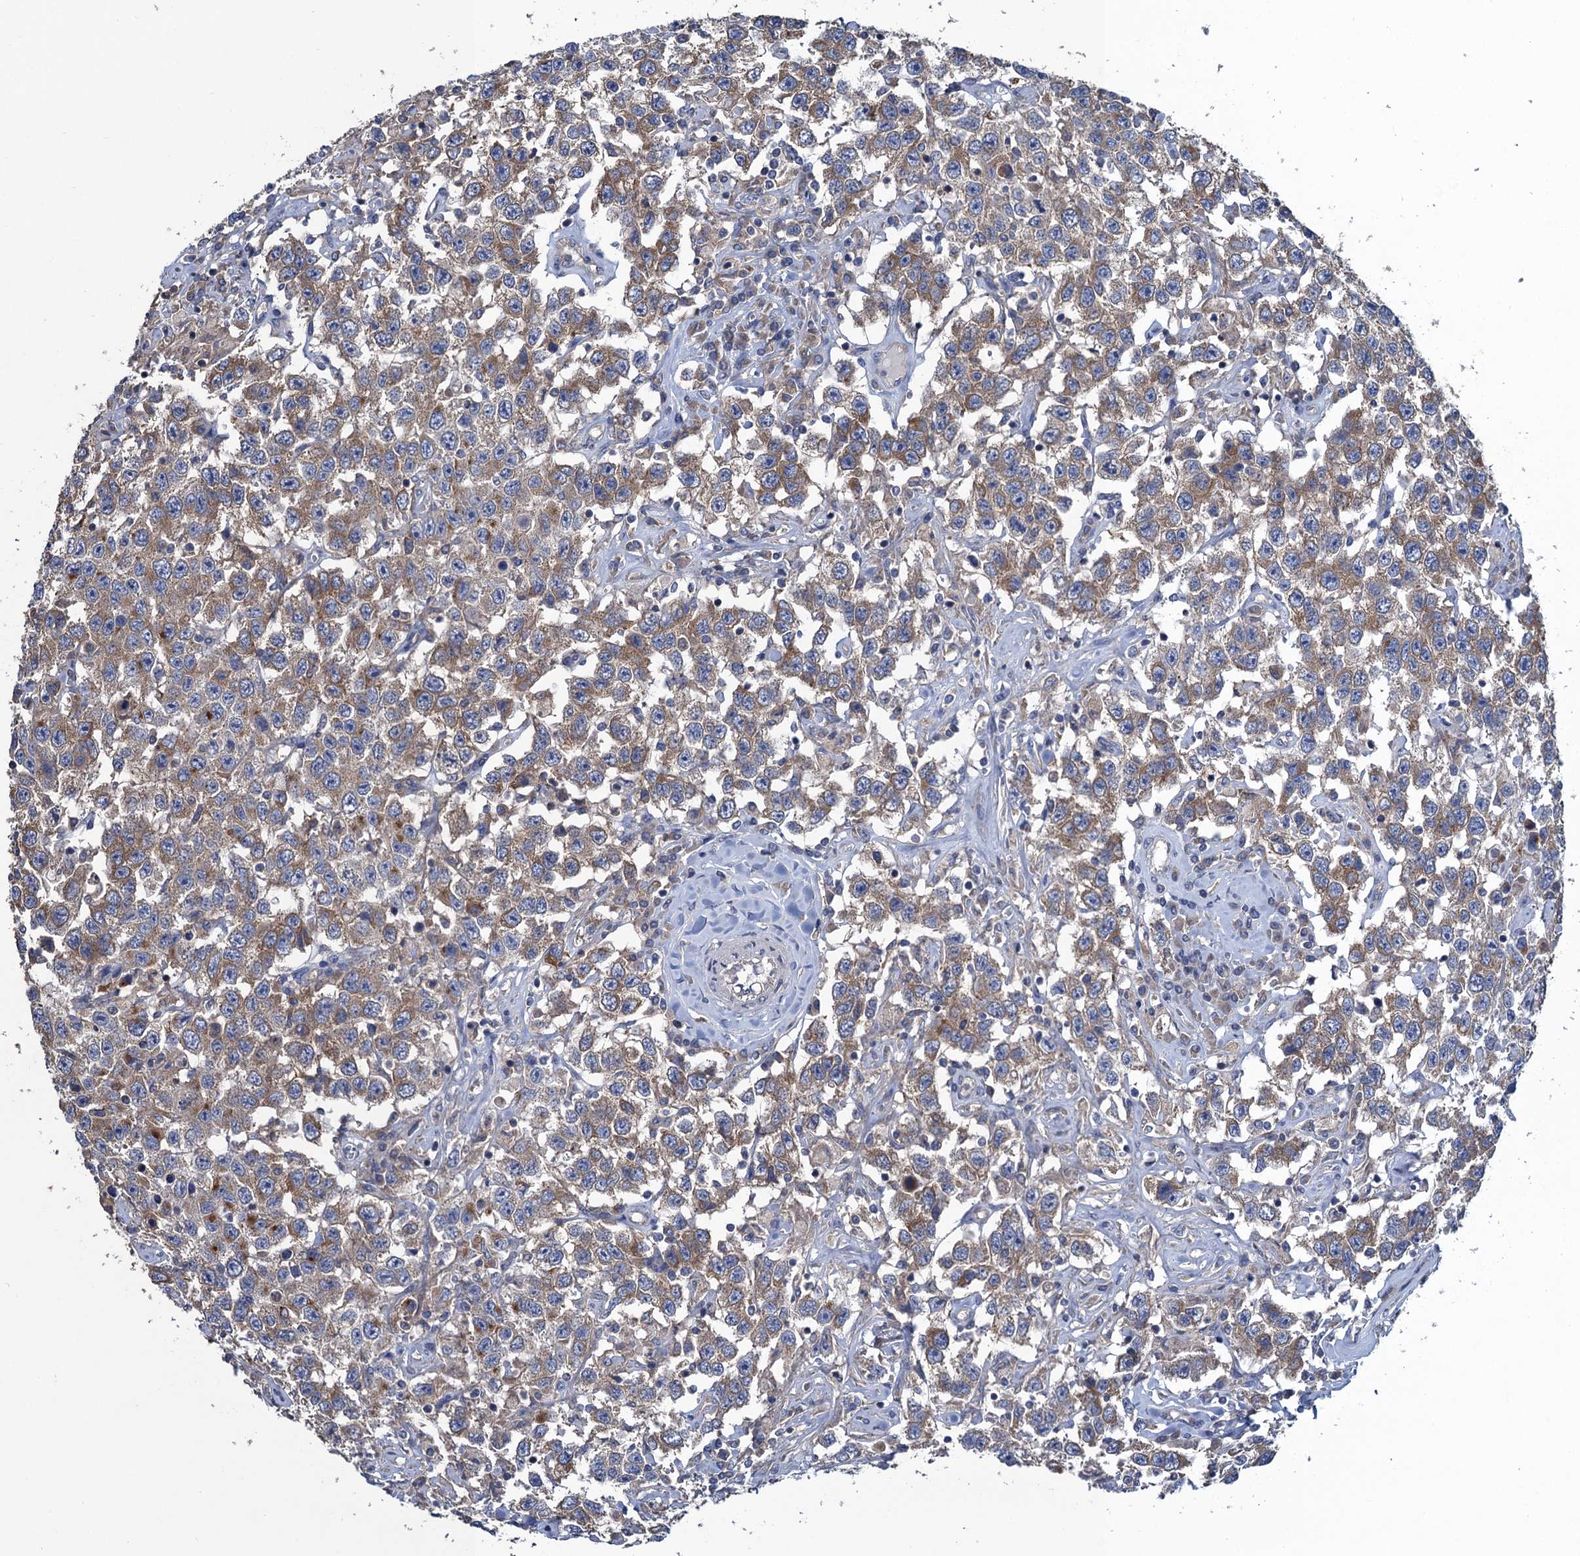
{"staining": {"intensity": "moderate", "quantity": "25%-75%", "location": "cytoplasmic/membranous"}, "tissue": "testis cancer", "cell_type": "Tumor cells", "image_type": "cancer", "snomed": [{"axis": "morphology", "description": "Seminoma, NOS"}, {"axis": "topography", "description": "Testis"}], "caption": "Immunohistochemical staining of seminoma (testis) shows medium levels of moderate cytoplasmic/membranous expression in approximately 25%-75% of tumor cells. (DAB IHC with brightfield microscopy, high magnification).", "gene": "SNAP29", "patient": {"sex": "male", "age": 41}}